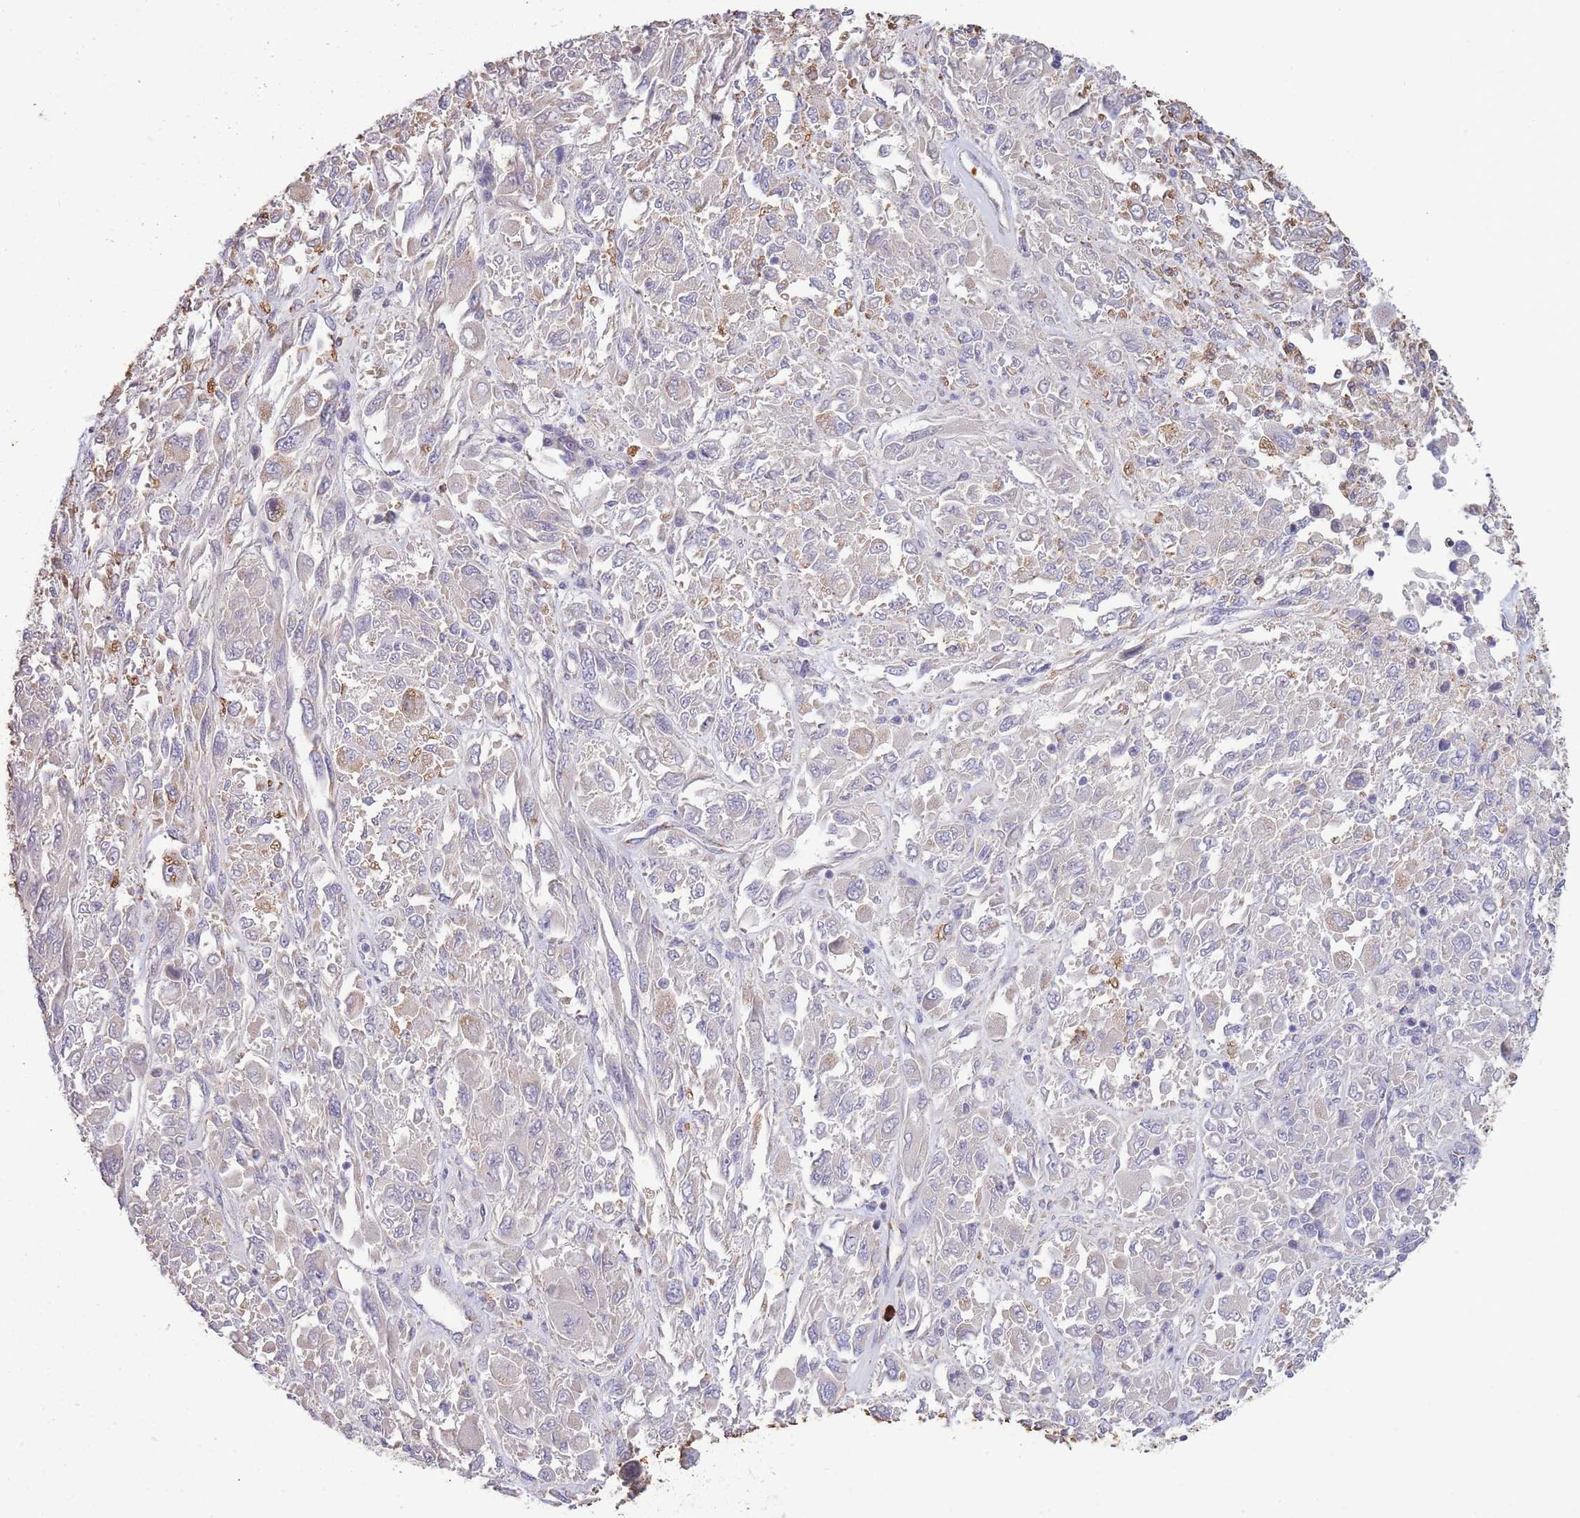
{"staining": {"intensity": "negative", "quantity": "none", "location": "none"}, "tissue": "melanoma", "cell_type": "Tumor cells", "image_type": "cancer", "snomed": [{"axis": "morphology", "description": "Malignant melanoma, NOS"}, {"axis": "topography", "description": "Skin"}], "caption": "High magnification brightfield microscopy of malignant melanoma stained with DAB (3,3'-diaminobenzidine) (brown) and counterstained with hematoxylin (blue): tumor cells show no significant staining.", "gene": "CENPM", "patient": {"sex": "female", "age": 91}}